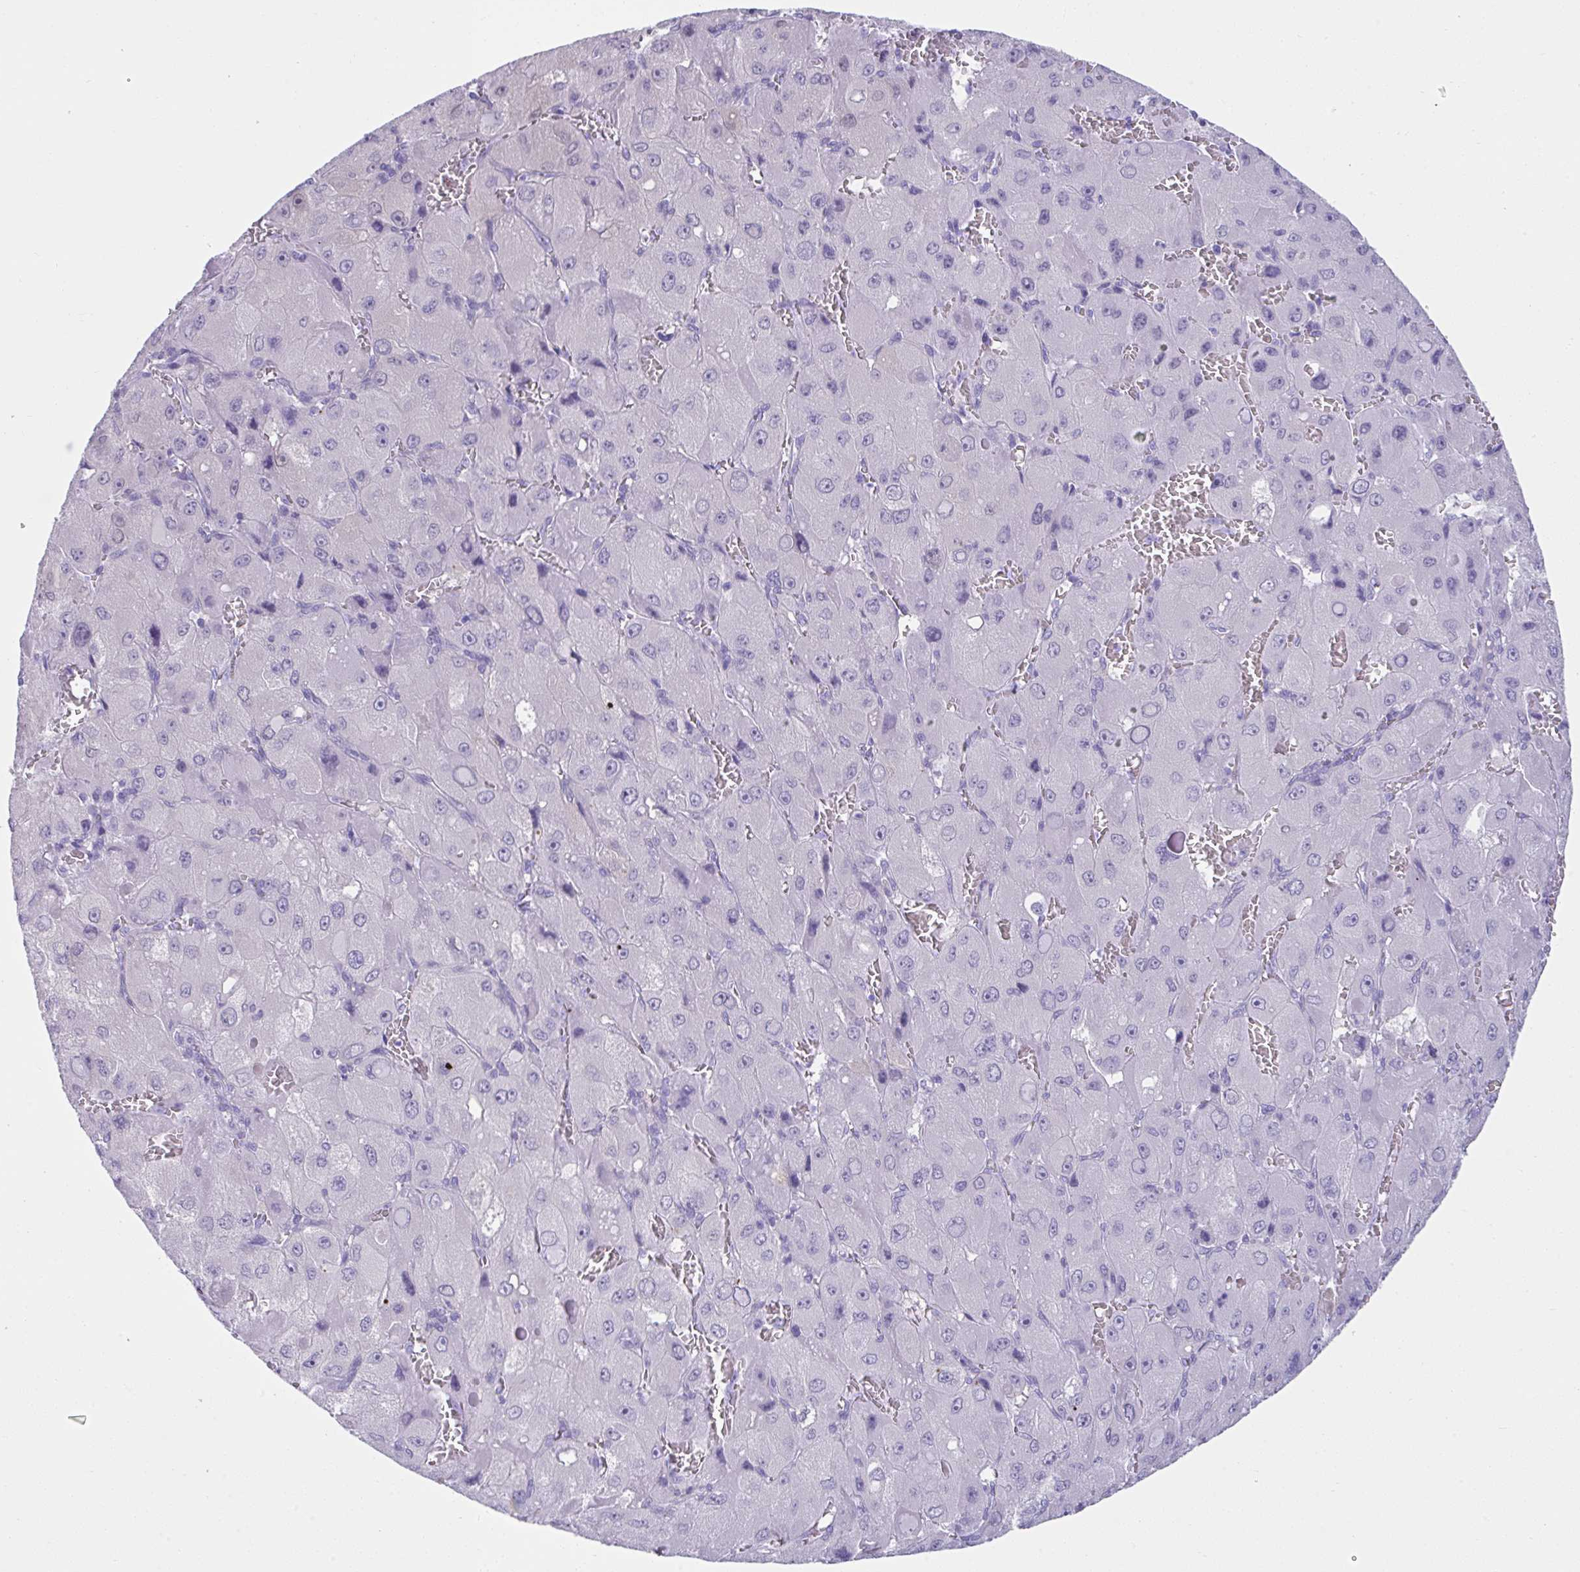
{"staining": {"intensity": "negative", "quantity": "none", "location": "none"}, "tissue": "liver cancer", "cell_type": "Tumor cells", "image_type": "cancer", "snomed": [{"axis": "morphology", "description": "Carcinoma, Hepatocellular, NOS"}, {"axis": "topography", "description": "Liver"}], "caption": "Tumor cells are negative for protein expression in human liver cancer. (Stains: DAB immunohistochemistry (IHC) with hematoxylin counter stain, Microscopy: brightfield microscopy at high magnification).", "gene": "PSCA", "patient": {"sex": "male", "age": 27}}